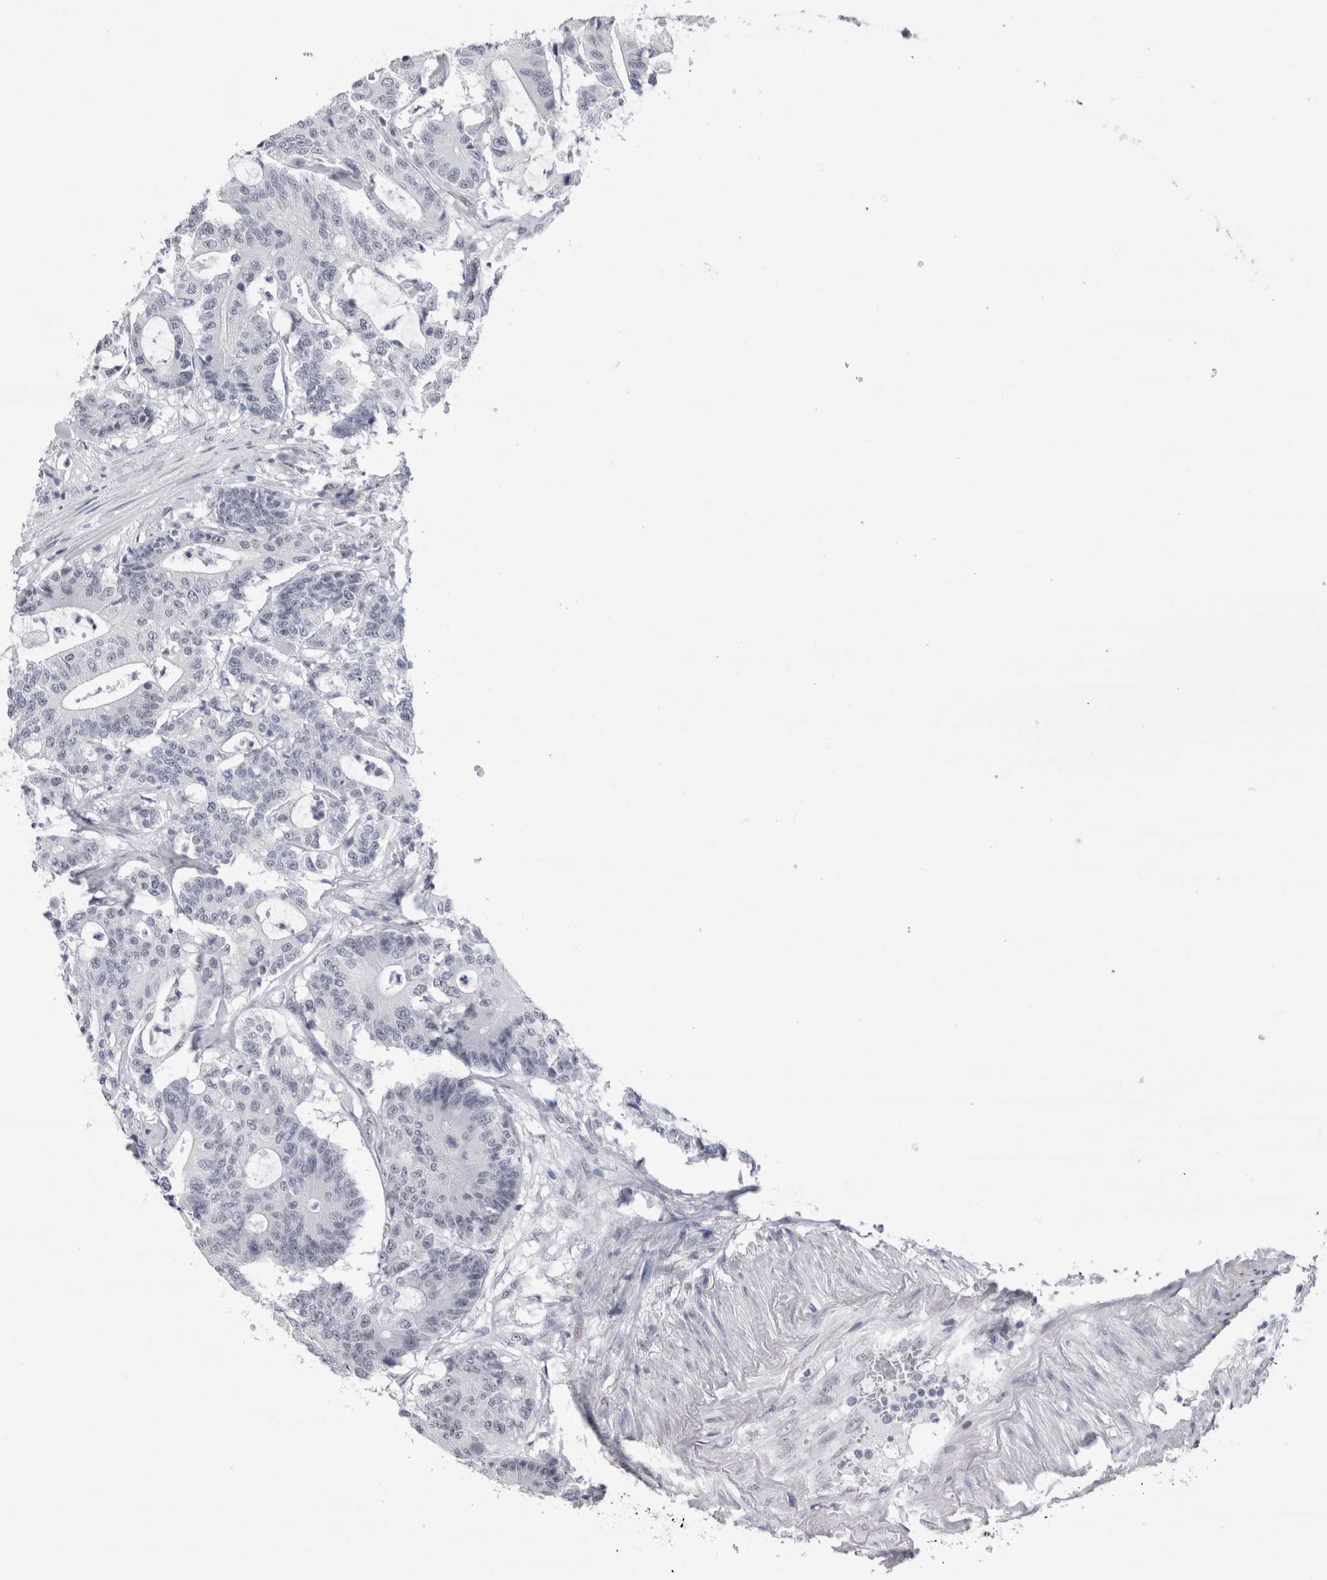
{"staining": {"intensity": "negative", "quantity": "none", "location": "none"}, "tissue": "colorectal cancer", "cell_type": "Tumor cells", "image_type": "cancer", "snomed": [{"axis": "morphology", "description": "Adenocarcinoma, NOS"}, {"axis": "topography", "description": "Colon"}], "caption": "An immunohistochemistry image of colorectal cancer (adenocarcinoma) is shown. There is no staining in tumor cells of colorectal cancer (adenocarcinoma). The staining was performed using DAB (3,3'-diaminobenzidine) to visualize the protein expression in brown, while the nuclei were stained in blue with hematoxylin (Magnification: 20x).", "gene": "RBM6", "patient": {"sex": "female", "age": 84}}